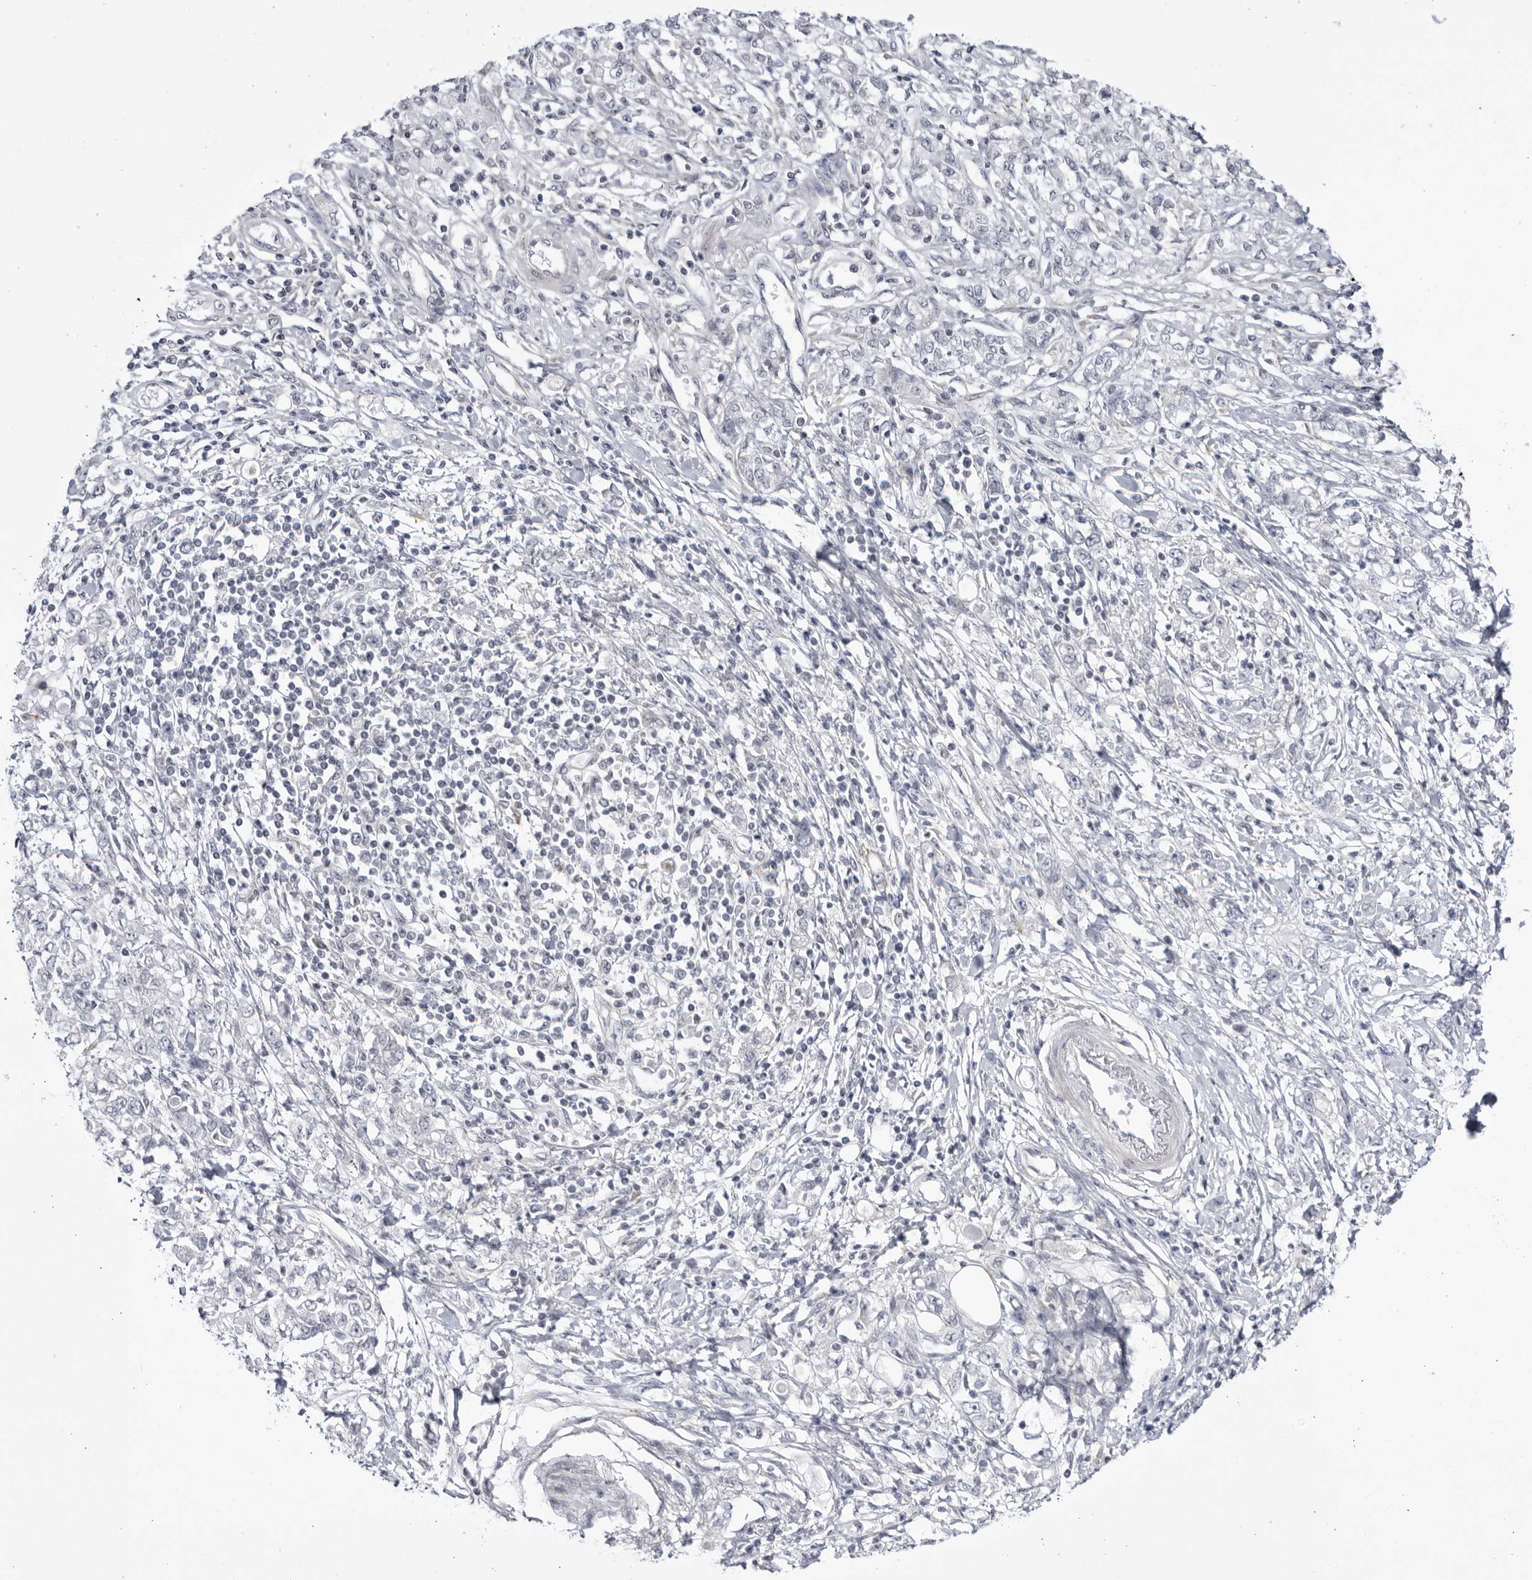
{"staining": {"intensity": "negative", "quantity": "none", "location": "none"}, "tissue": "stomach cancer", "cell_type": "Tumor cells", "image_type": "cancer", "snomed": [{"axis": "morphology", "description": "Adenocarcinoma, NOS"}, {"axis": "topography", "description": "Stomach"}], "caption": "The immunohistochemistry (IHC) photomicrograph has no significant staining in tumor cells of stomach adenocarcinoma tissue.", "gene": "CNBD1", "patient": {"sex": "female", "age": 76}}